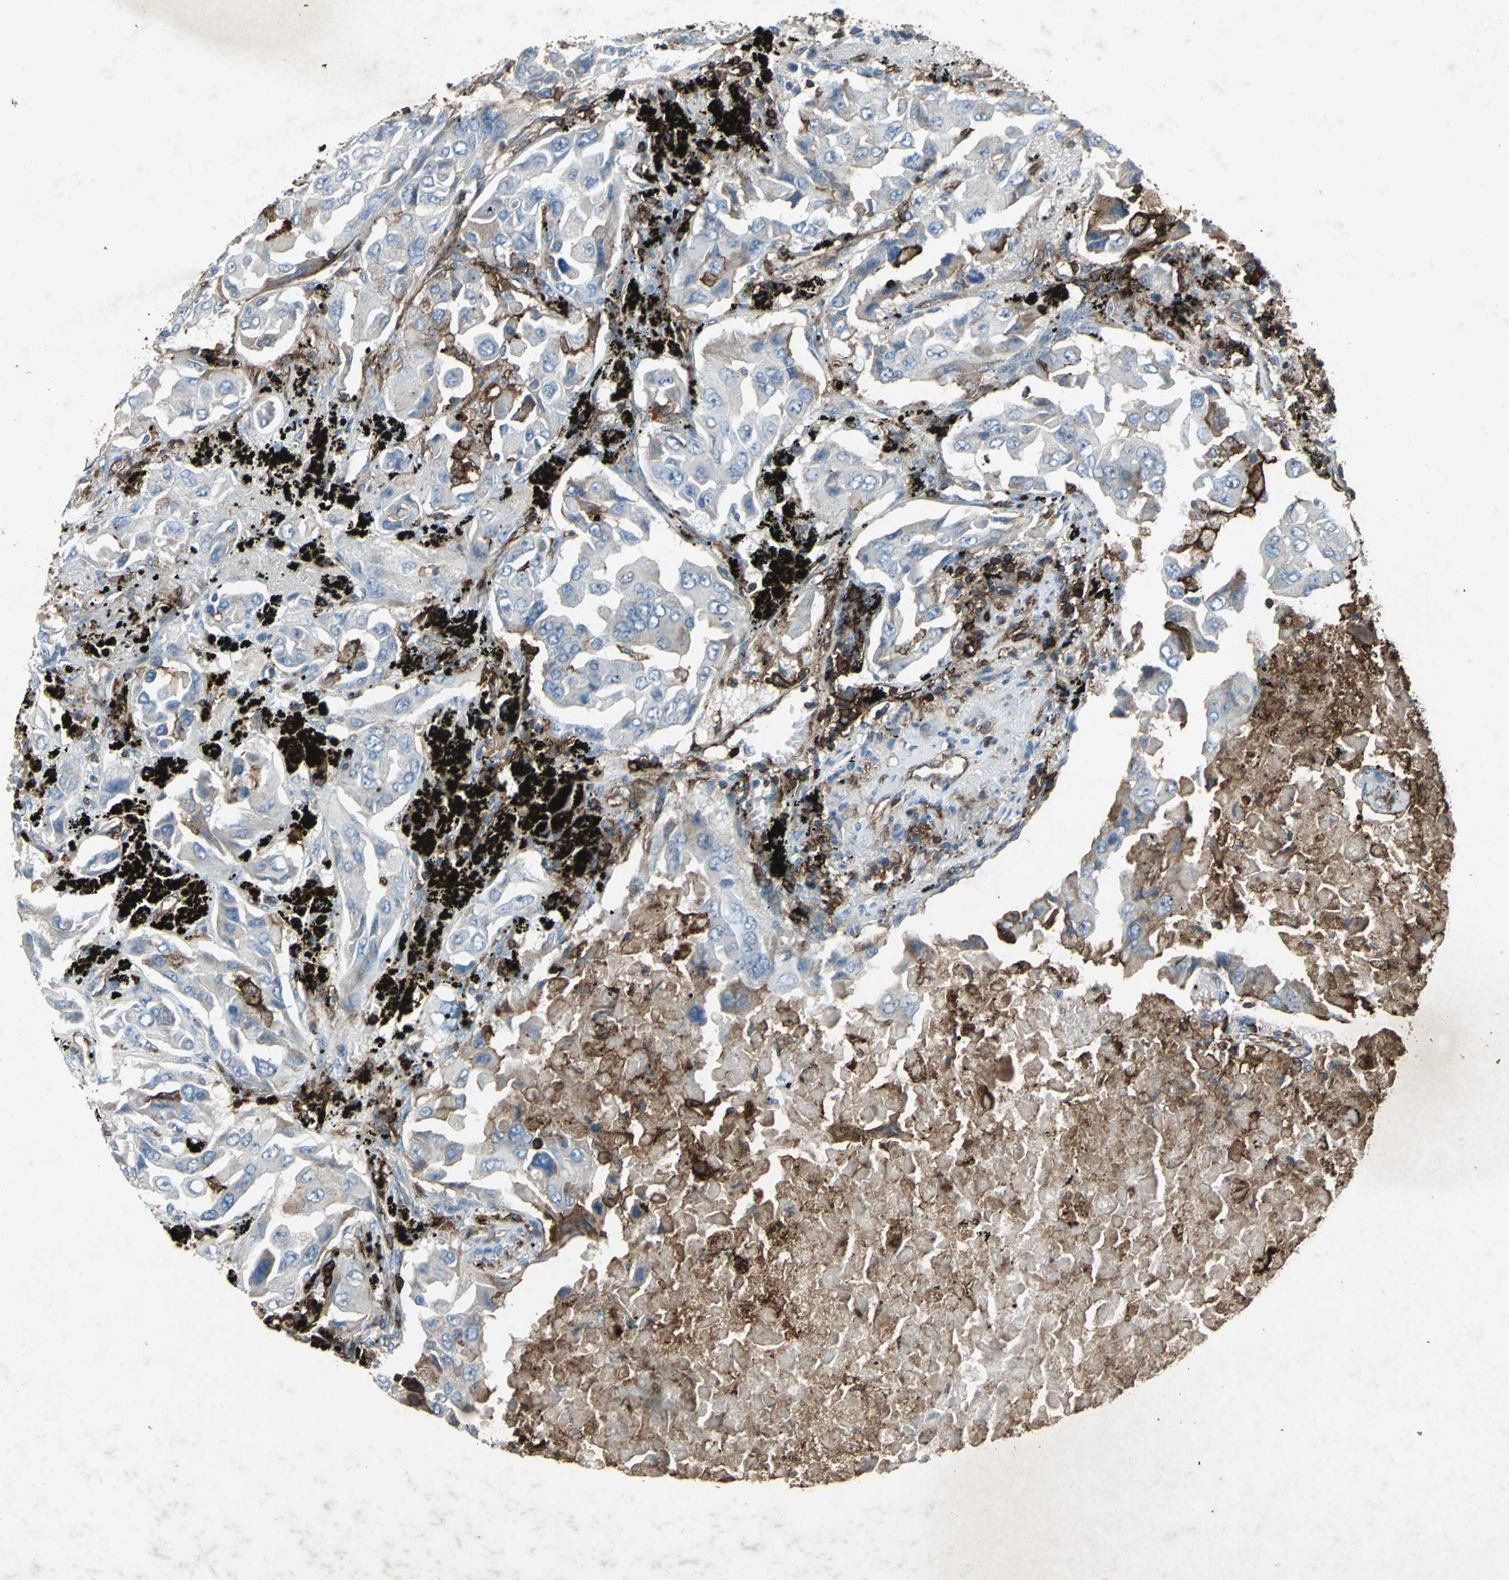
{"staining": {"intensity": "moderate", "quantity": "25%-75%", "location": "cytoplasmic/membranous"}, "tissue": "lung cancer", "cell_type": "Tumor cells", "image_type": "cancer", "snomed": [{"axis": "morphology", "description": "Adenocarcinoma, NOS"}, {"axis": "topography", "description": "Lung"}], "caption": "The photomicrograph reveals staining of adenocarcinoma (lung), revealing moderate cytoplasmic/membranous protein staining (brown color) within tumor cells.", "gene": "CCR6", "patient": {"sex": "female", "age": 65}}